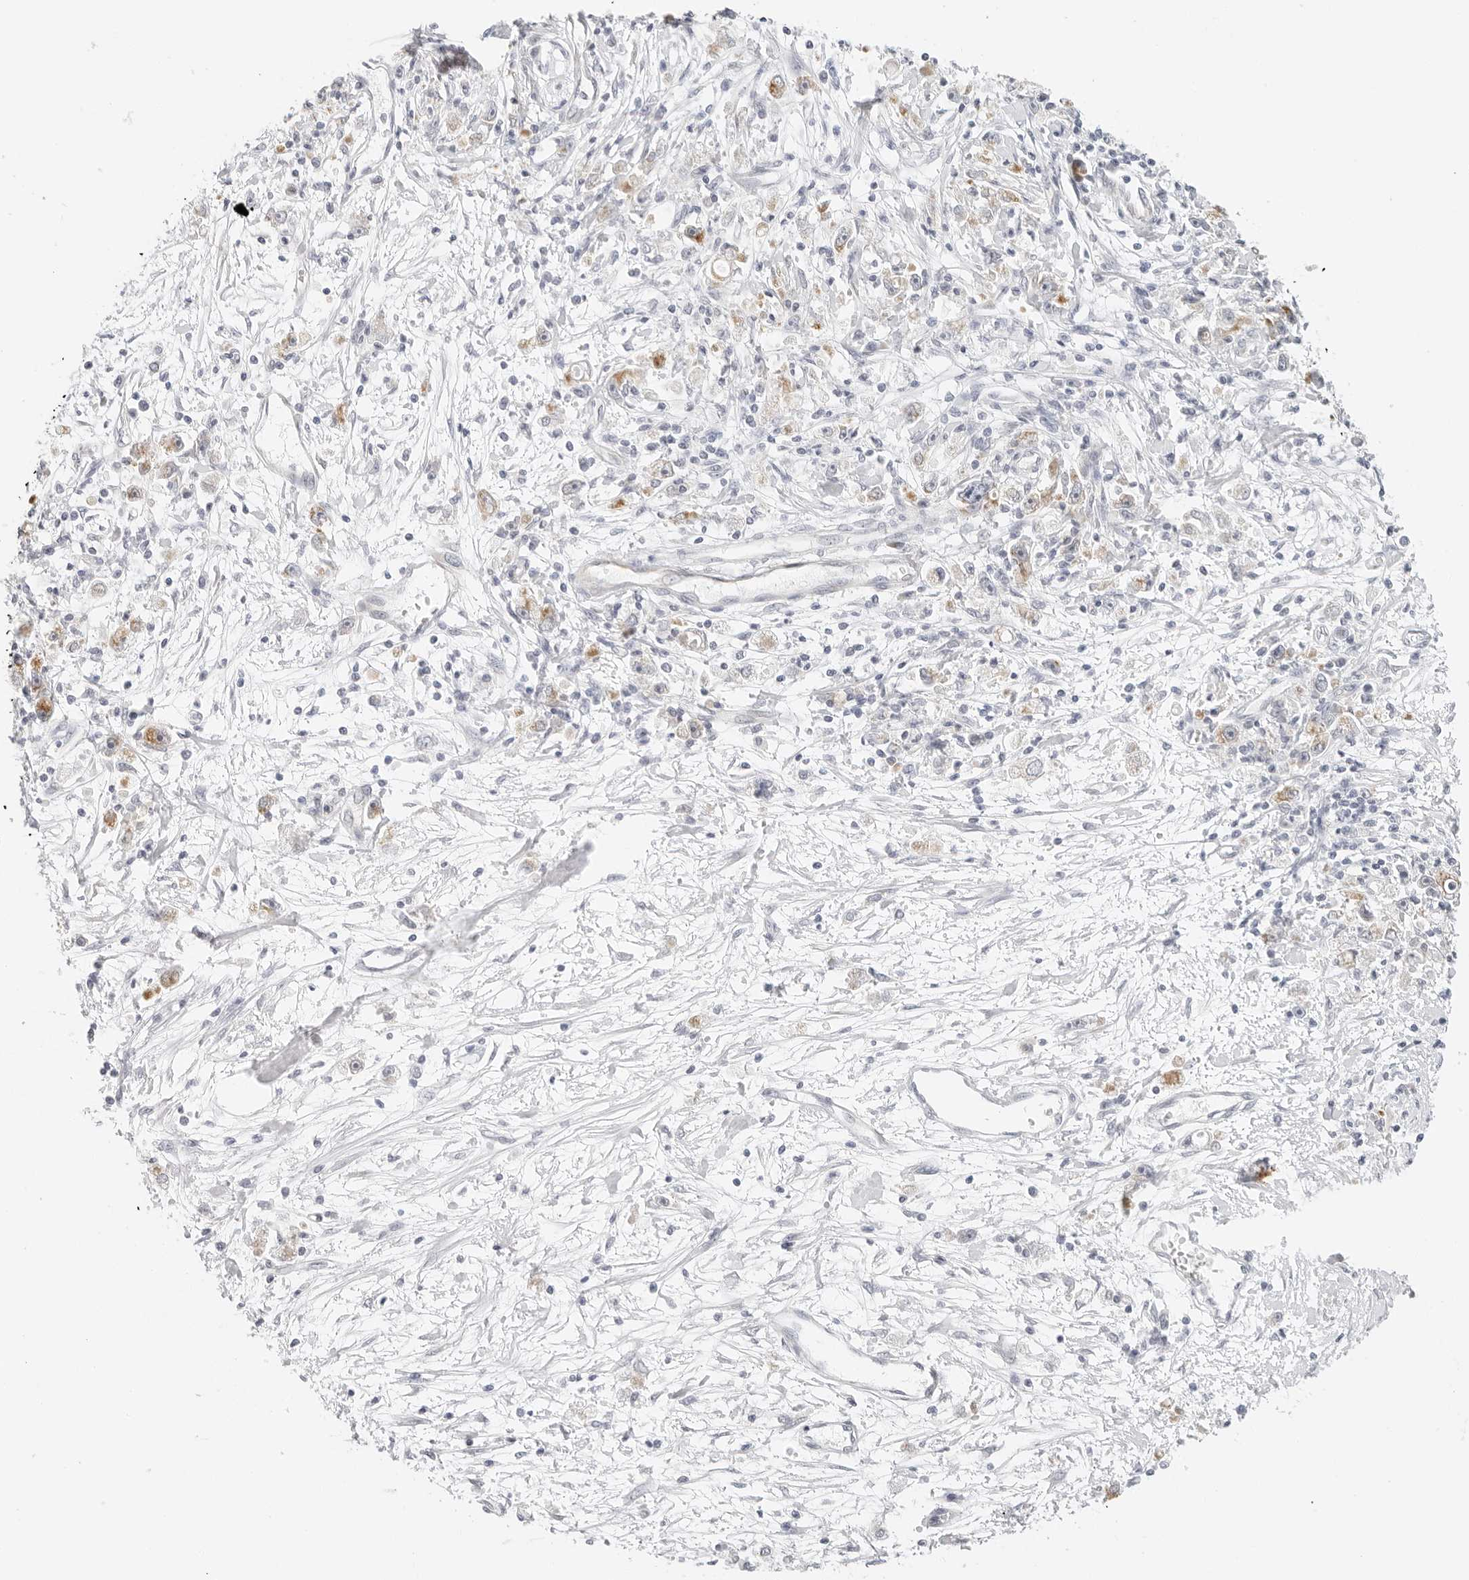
{"staining": {"intensity": "weak", "quantity": "<25%", "location": "cytoplasmic/membranous"}, "tissue": "stomach cancer", "cell_type": "Tumor cells", "image_type": "cancer", "snomed": [{"axis": "morphology", "description": "Adenocarcinoma, NOS"}, {"axis": "topography", "description": "Stomach"}], "caption": "An image of stomach cancer stained for a protein reveals no brown staining in tumor cells.", "gene": "RC3H1", "patient": {"sex": "female", "age": 59}}